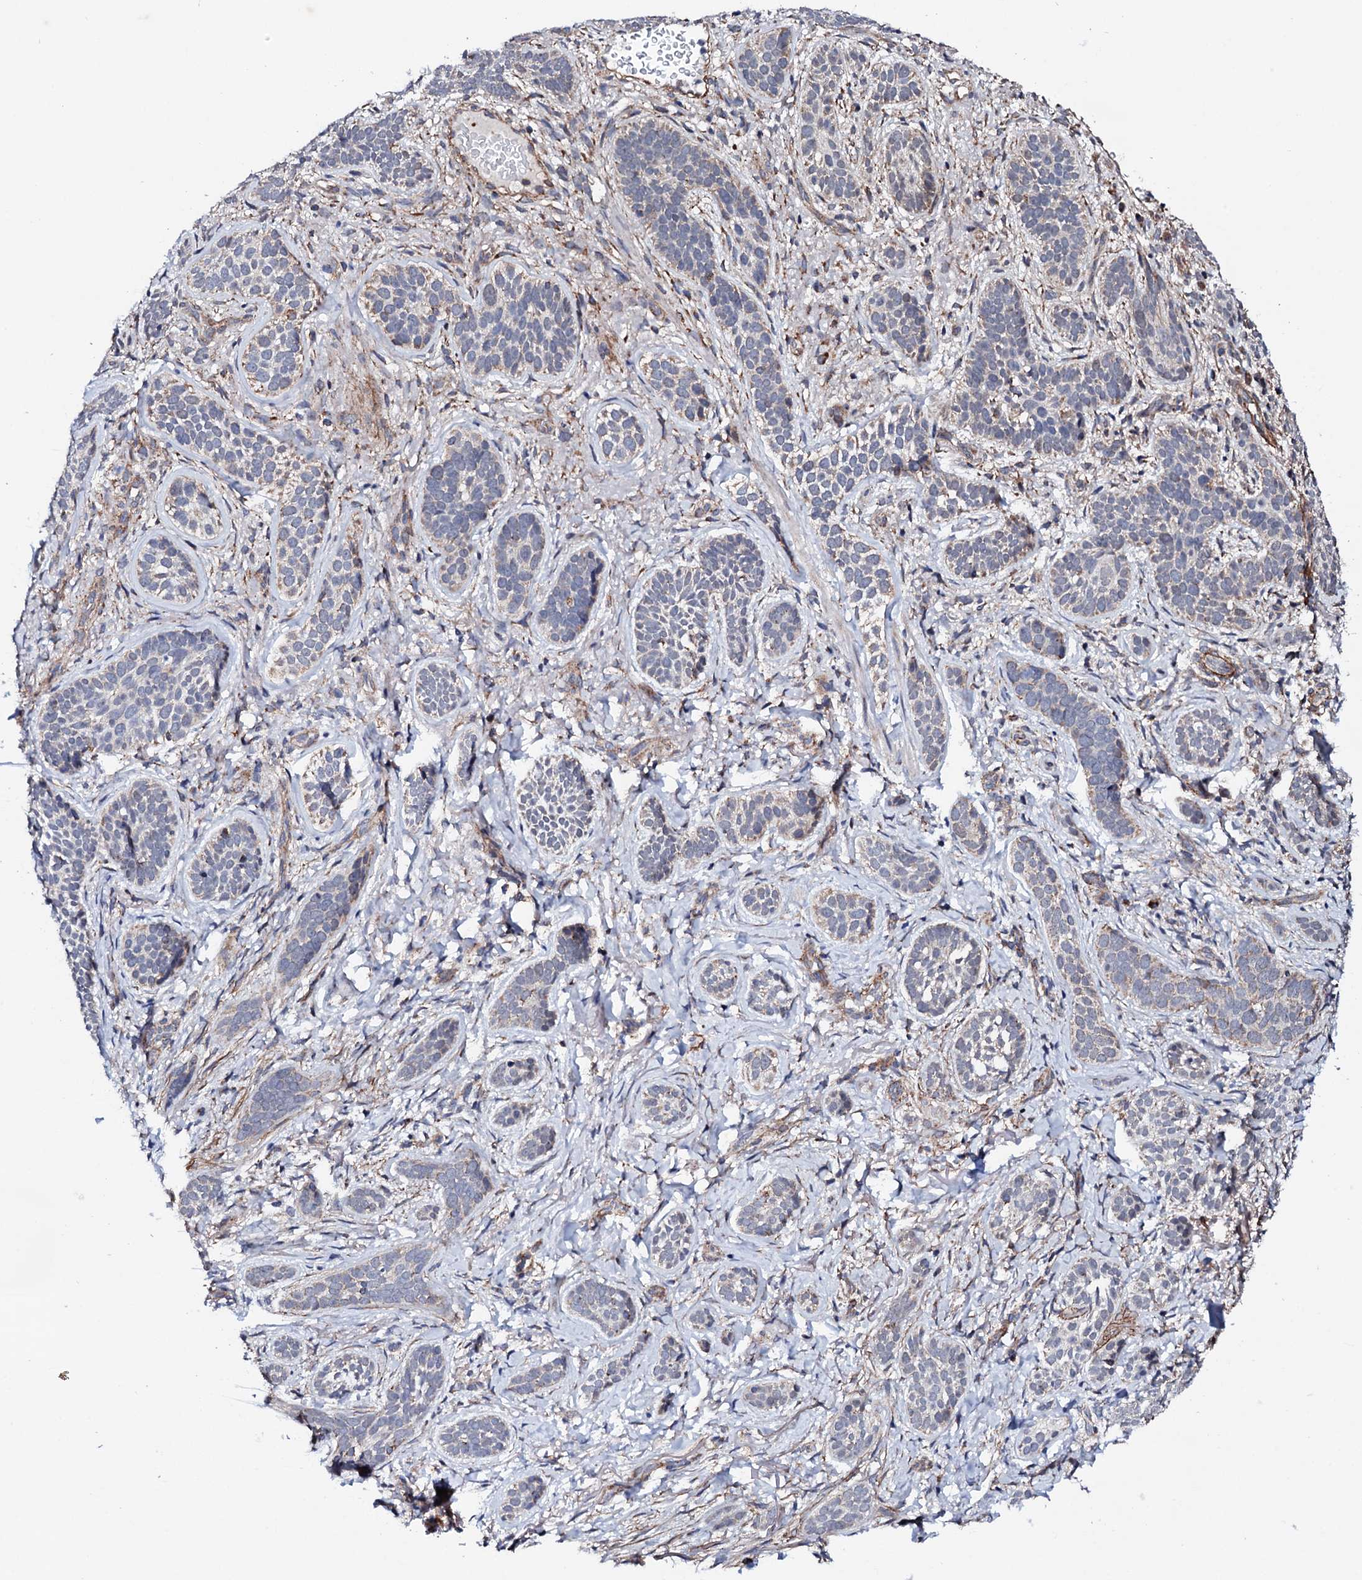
{"staining": {"intensity": "moderate", "quantity": "<25%", "location": "cytoplasmic/membranous"}, "tissue": "skin cancer", "cell_type": "Tumor cells", "image_type": "cancer", "snomed": [{"axis": "morphology", "description": "Basal cell carcinoma"}, {"axis": "topography", "description": "Skin"}], "caption": "This image reveals IHC staining of skin basal cell carcinoma, with low moderate cytoplasmic/membranous staining in approximately <25% of tumor cells.", "gene": "MTIF3", "patient": {"sex": "male", "age": 71}}